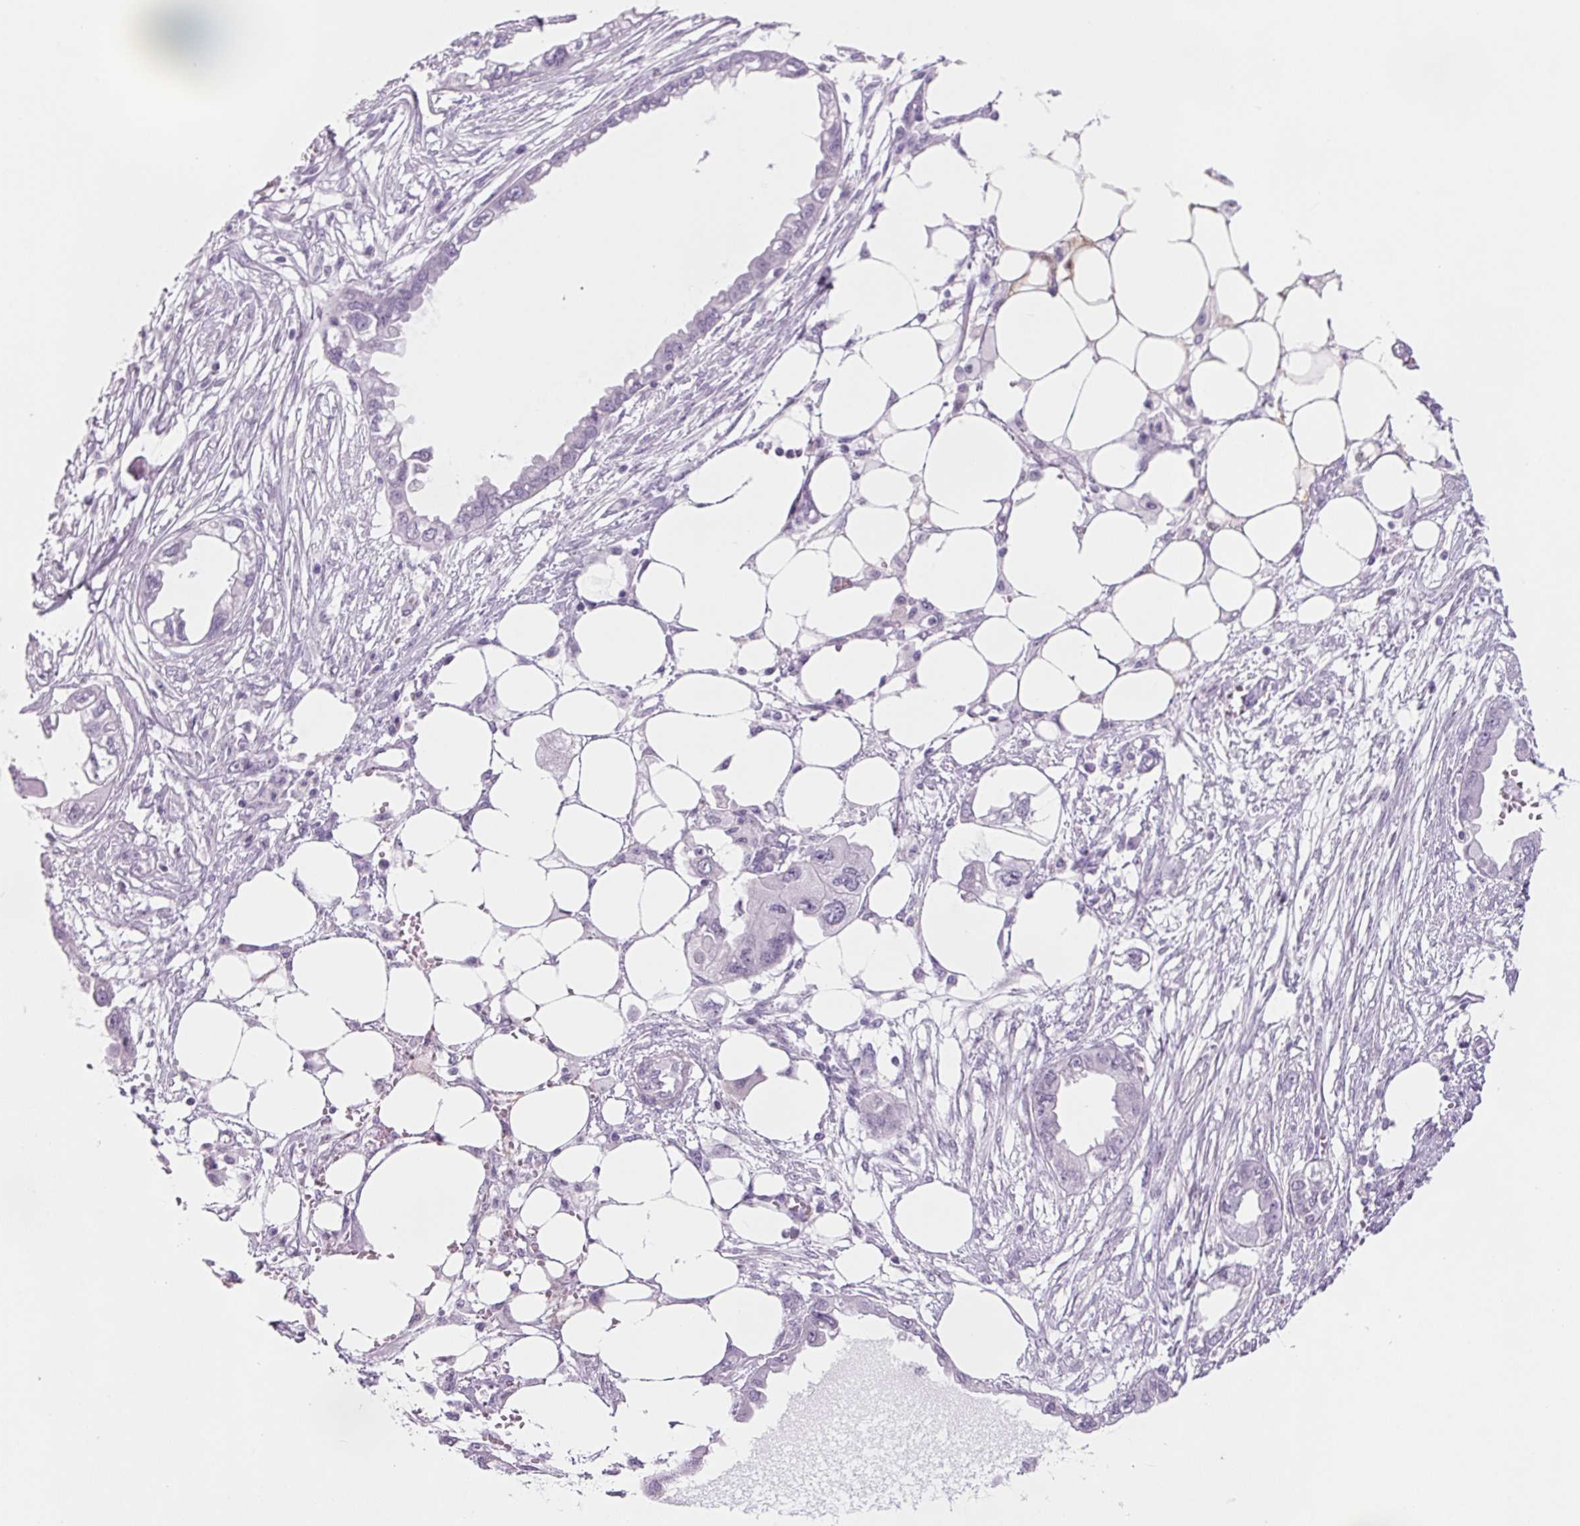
{"staining": {"intensity": "negative", "quantity": "none", "location": "none"}, "tissue": "endometrial cancer", "cell_type": "Tumor cells", "image_type": "cancer", "snomed": [{"axis": "morphology", "description": "Adenocarcinoma, NOS"}, {"axis": "morphology", "description": "Adenocarcinoma, metastatic, NOS"}, {"axis": "topography", "description": "Adipose tissue"}, {"axis": "topography", "description": "Endometrium"}], "caption": "Immunohistochemical staining of human endometrial metastatic adenocarcinoma reveals no significant staining in tumor cells. (DAB immunohistochemistry with hematoxylin counter stain).", "gene": "PPP1R1A", "patient": {"sex": "female", "age": 67}}